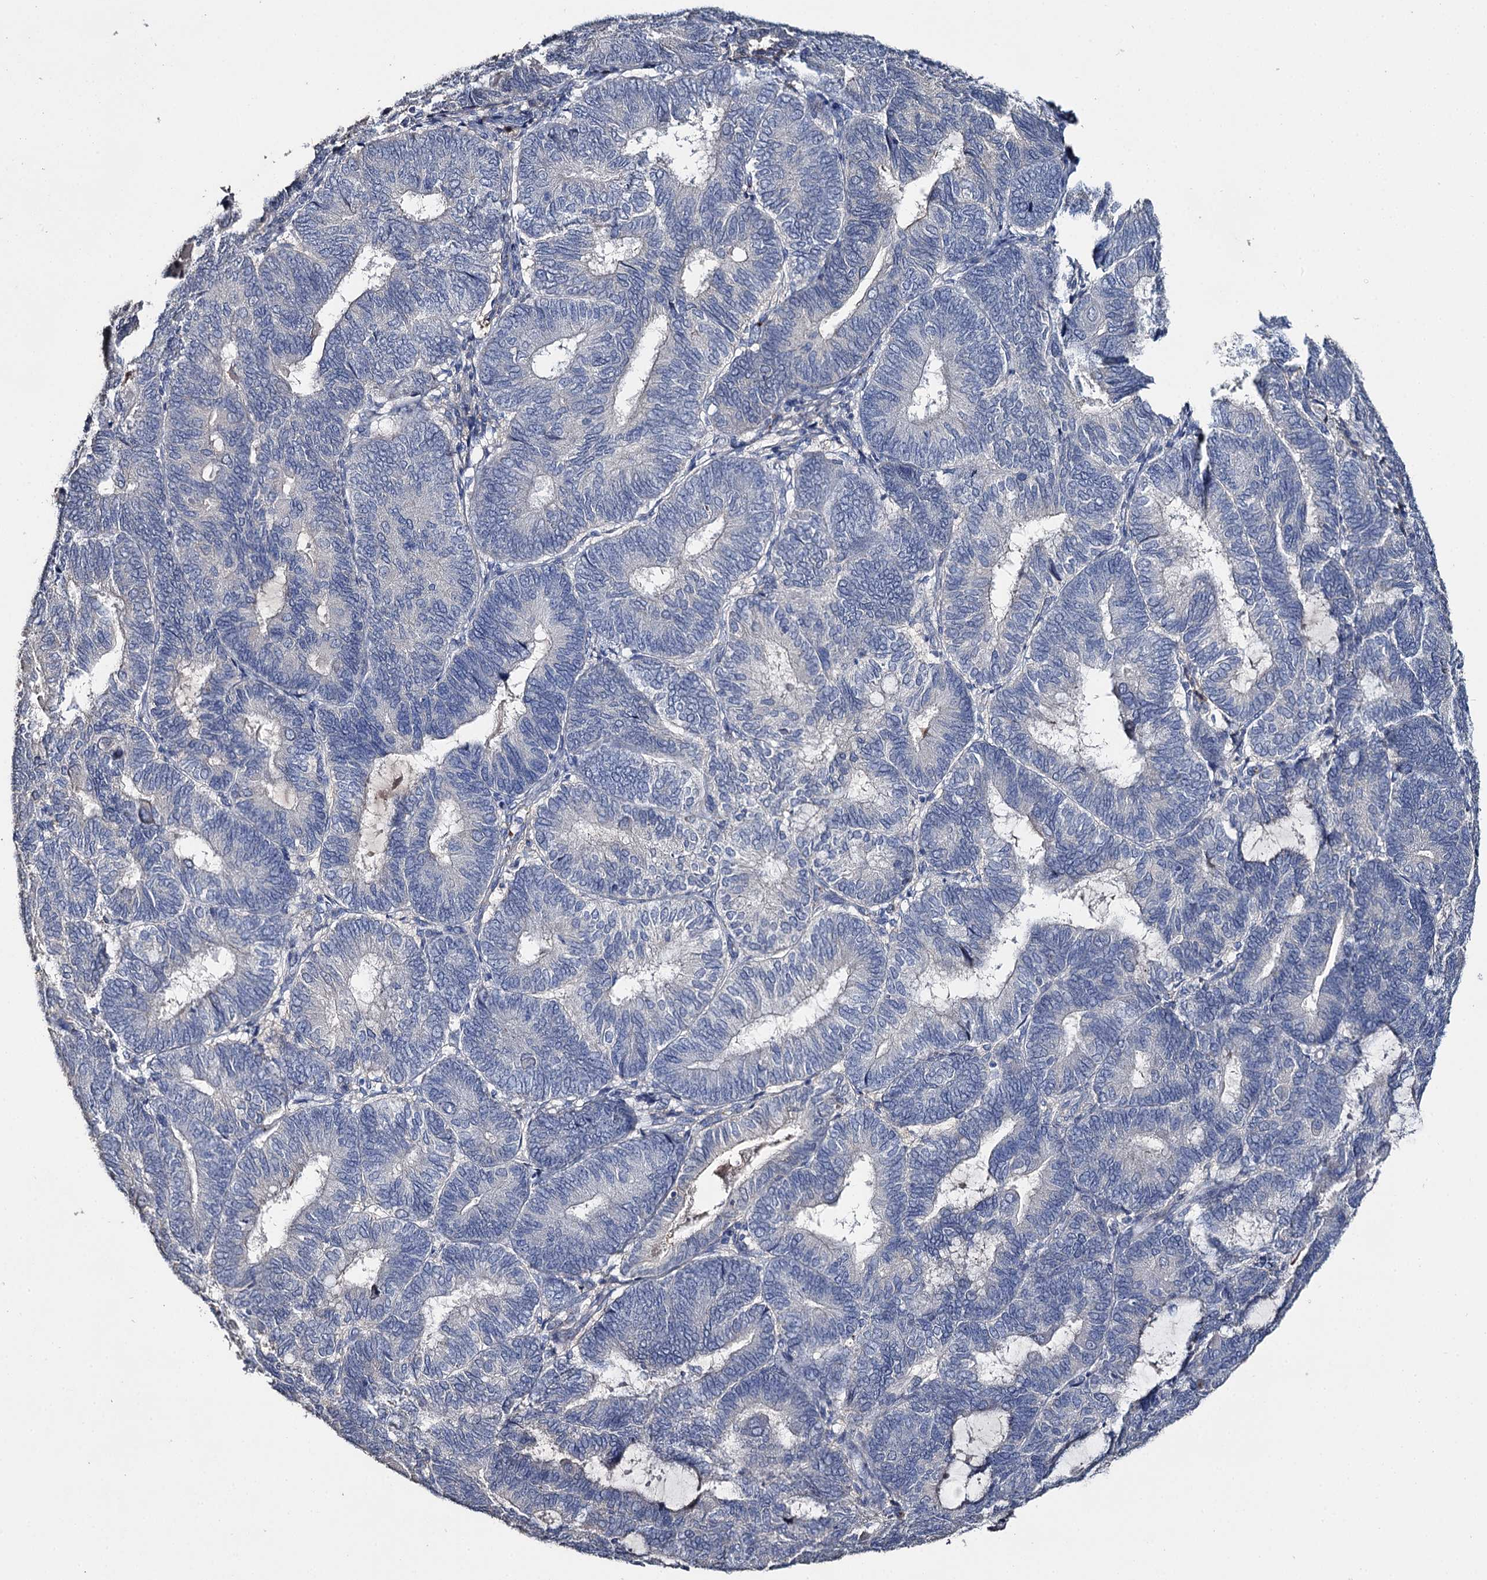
{"staining": {"intensity": "negative", "quantity": "none", "location": "none"}, "tissue": "endometrial cancer", "cell_type": "Tumor cells", "image_type": "cancer", "snomed": [{"axis": "morphology", "description": "Adenocarcinoma, NOS"}, {"axis": "topography", "description": "Endometrium"}], "caption": "DAB immunohistochemical staining of human endometrial cancer demonstrates no significant staining in tumor cells.", "gene": "DNAH6", "patient": {"sex": "female", "age": 81}}